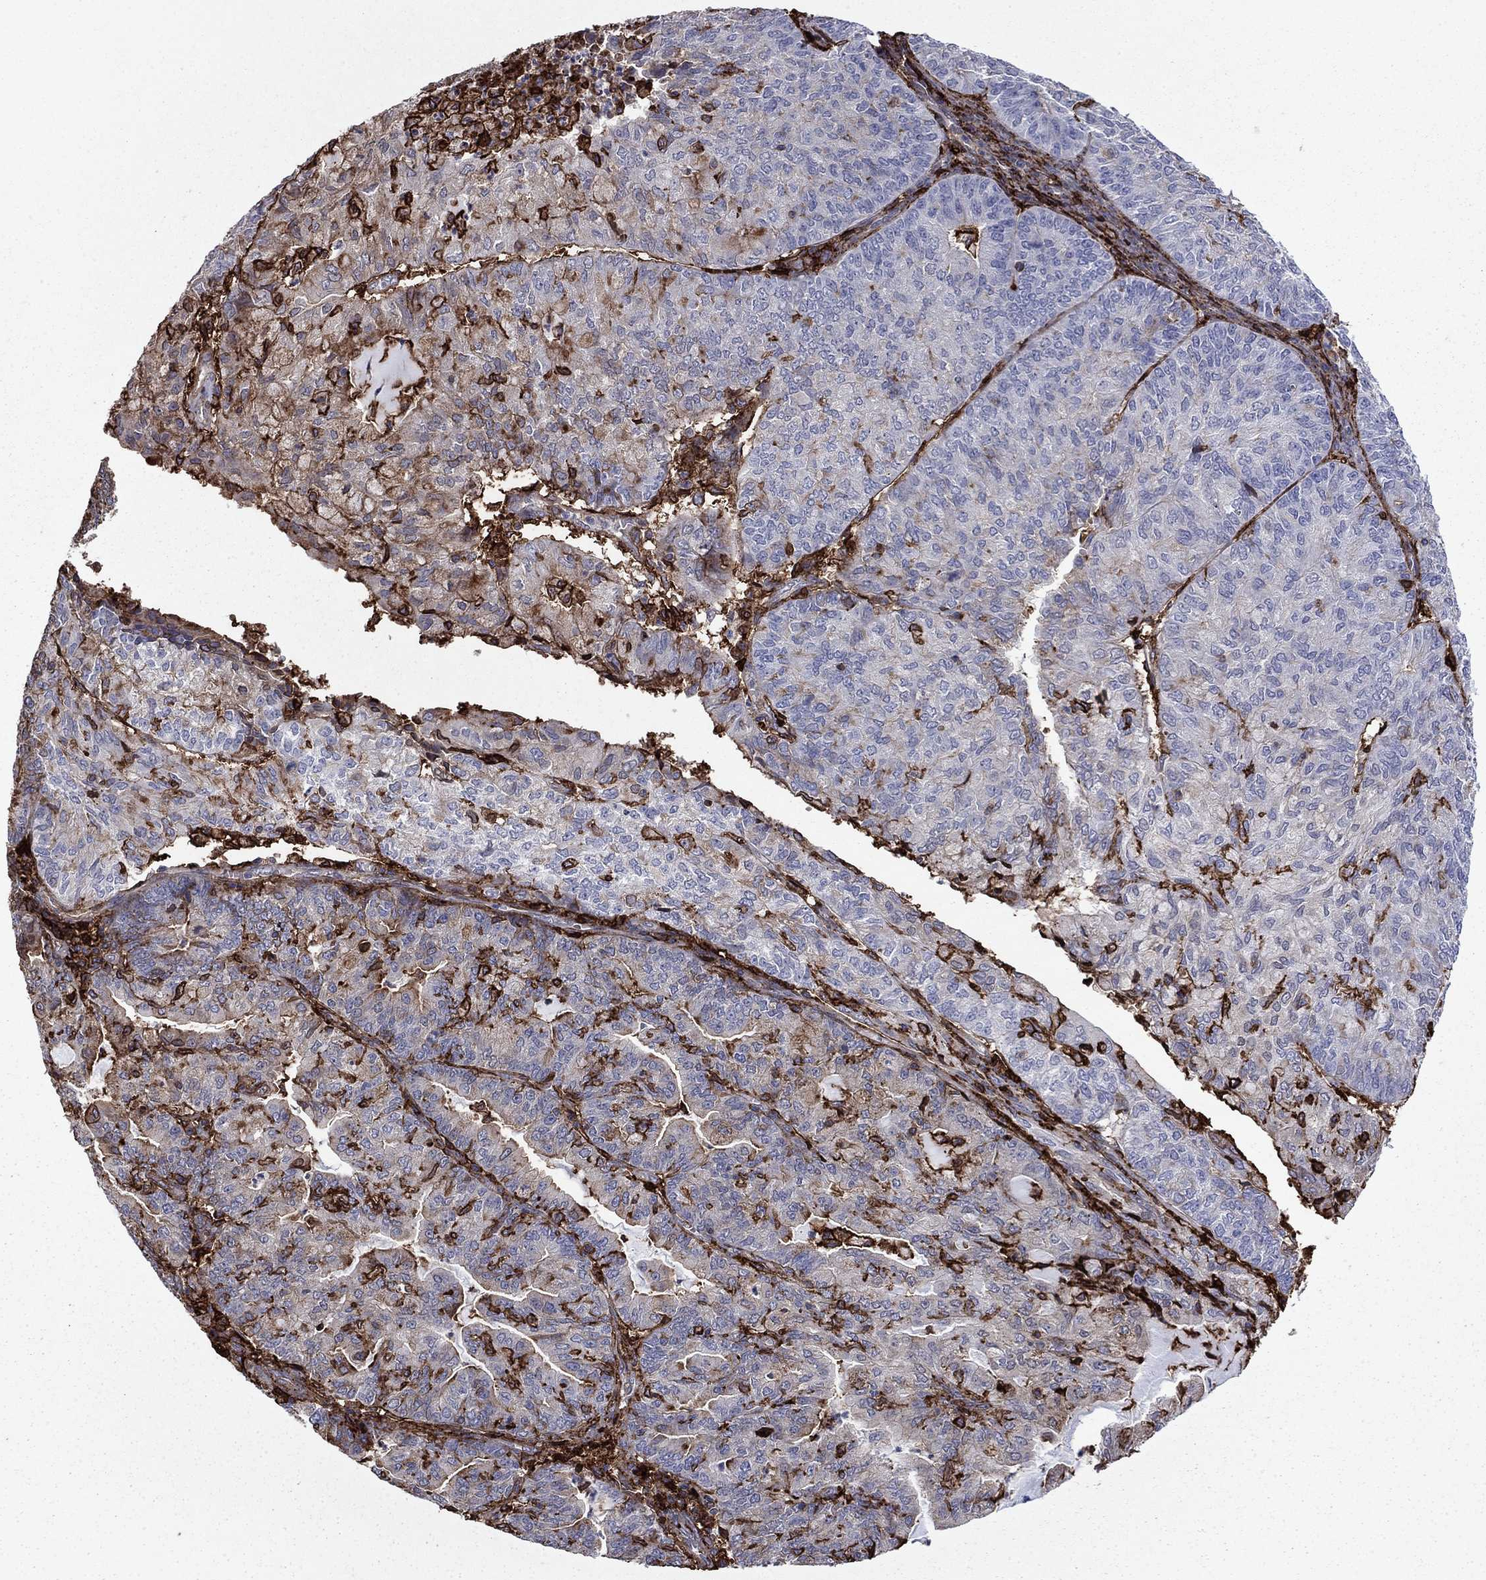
{"staining": {"intensity": "negative", "quantity": "none", "location": "none"}, "tissue": "endometrial cancer", "cell_type": "Tumor cells", "image_type": "cancer", "snomed": [{"axis": "morphology", "description": "Adenocarcinoma, NOS"}, {"axis": "topography", "description": "Endometrium"}], "caption": "The image shows no staining of tumor cells in adenocarcinoma (endometrial). The staining was performed using DAB to visualize the protein expression in brown, while the nuclei were stained in blue with hematoxylin (Magnification: 20x).", "gene": "PLAU", "patient": {"sex": "female", "age": 82}}